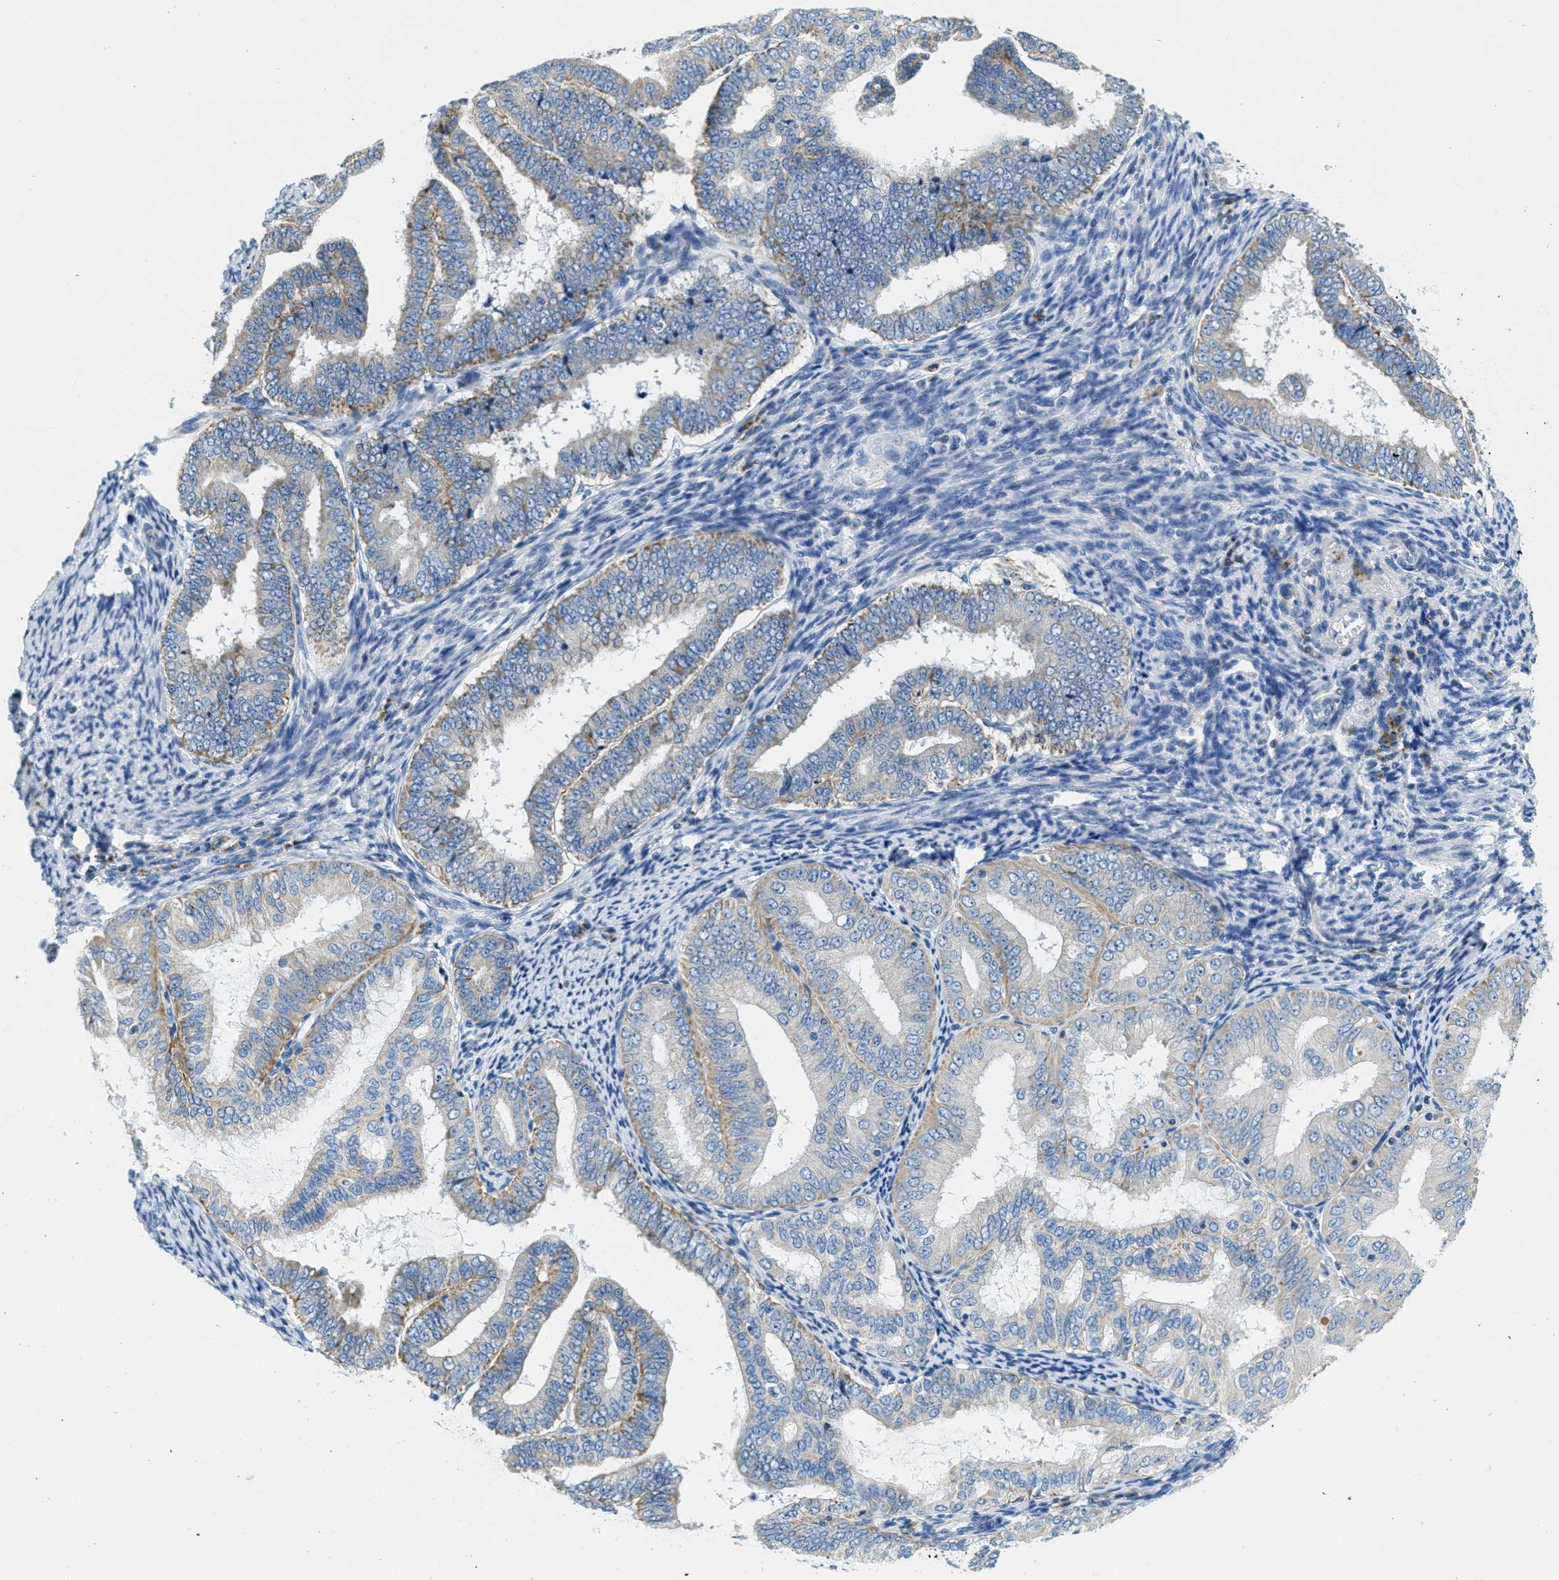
{"staining": {"intensity": "moderate", "quantity": "<25%", "location": "cytoplasmic/membranous"}, "tissue": "endometrial cancer", "cell_type": "Tumor cells", "image_type": "cancer", "snomed": [{"axis": "morphology", "description": "Adenocarcinoma, NOS"}, {"axis": "topography", "description": "Endometrium"}], "caption": "Immunohistochemistry micrograph of neoplastic tissue: human endometrial adenocarcinoma stained using IHC reveals low levels of moderate protein expression localized specifically in the cytoplasmic/membranous of tumor cells, appearing as a cytoplasmic/membranous brown color.", "gene": "CA4", "patient": {"sex": "female", "age": 63}}